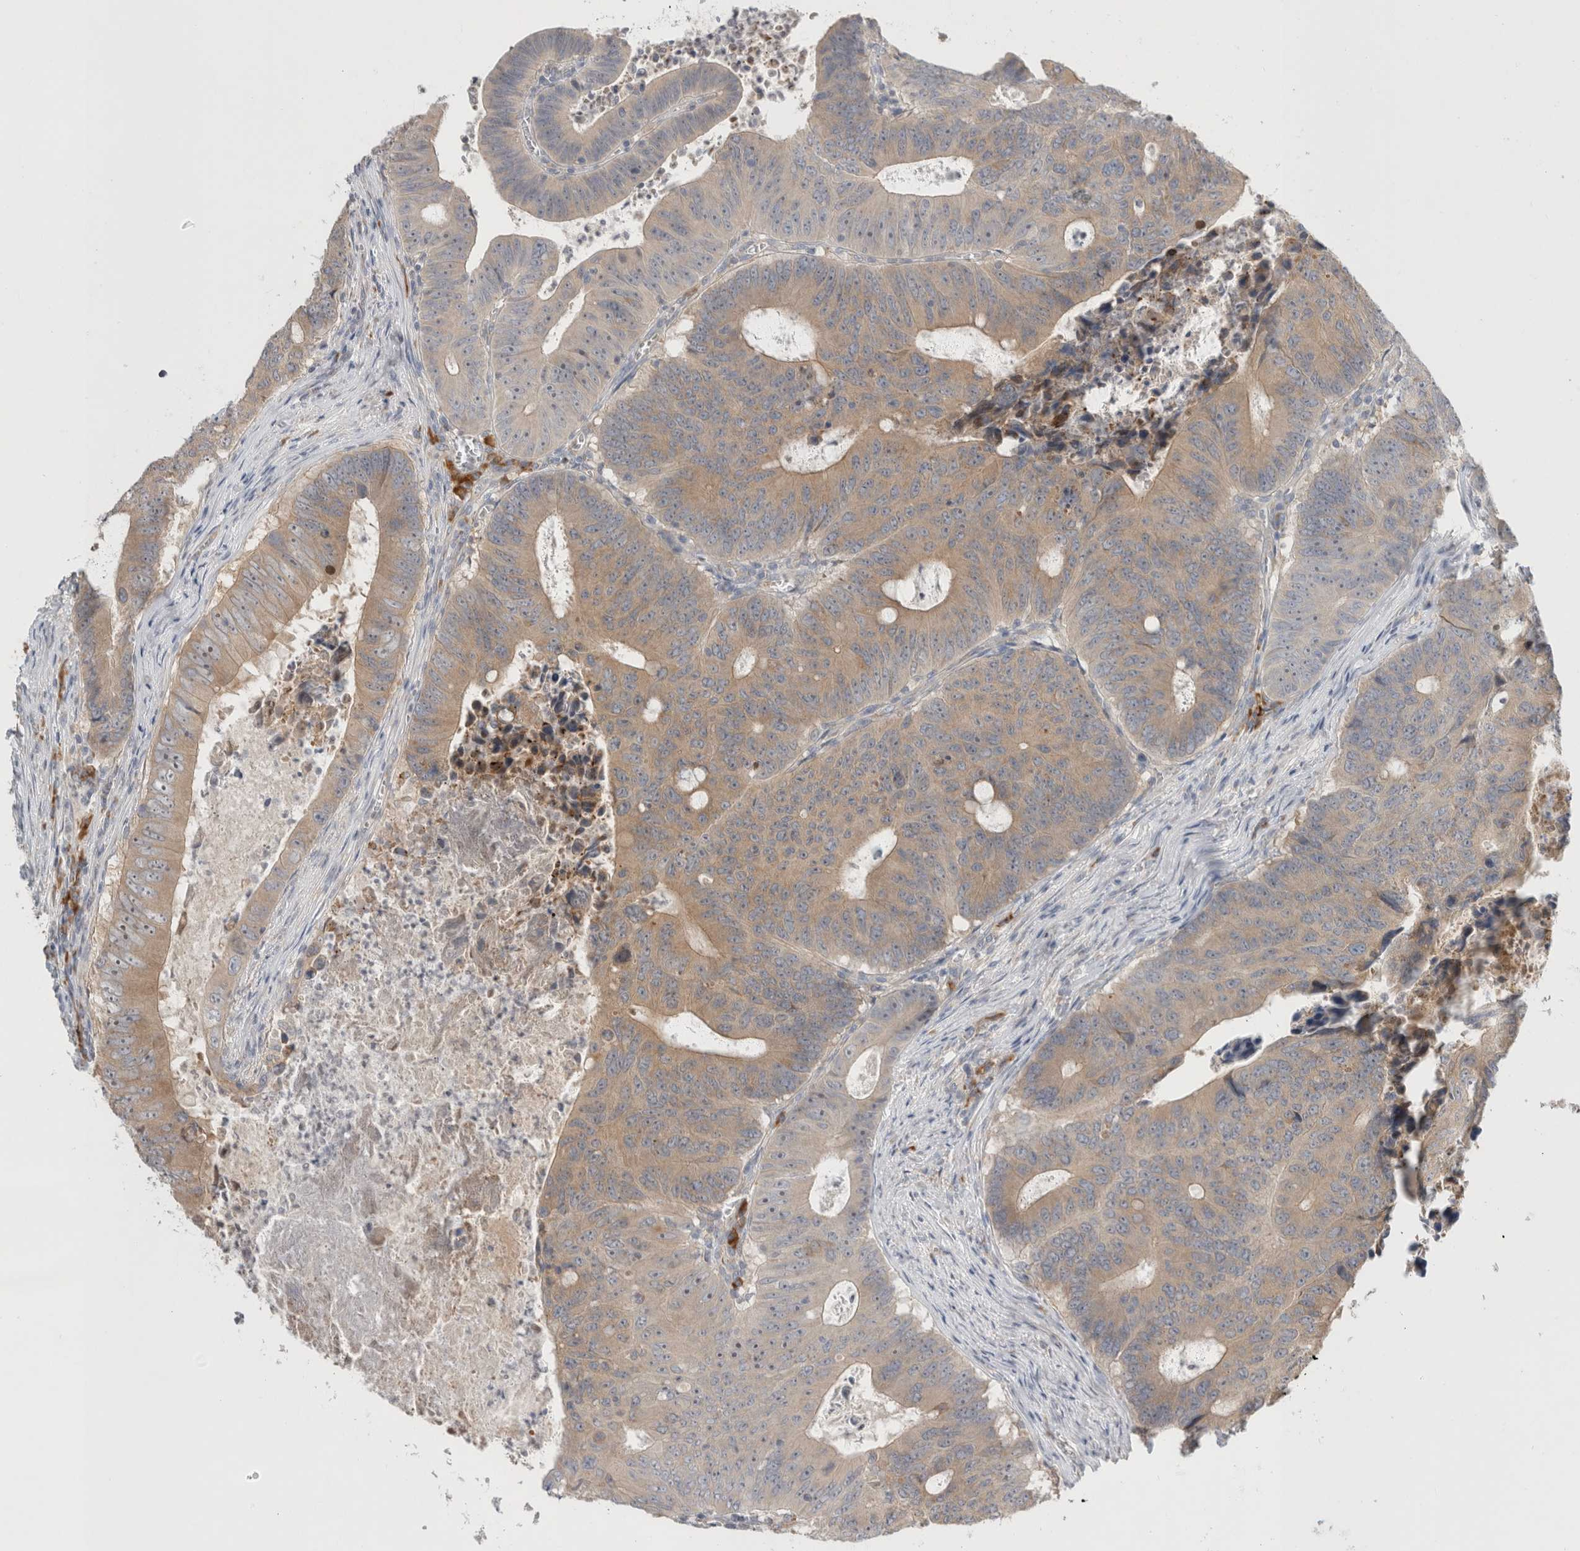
{"staining": {"intensity": "weak", "quantity": ">75%", "location": "cytoplasmic/membranous"}, "tissue": "colorectal cancer", "cell_type": "Tumor cells", "image_type": "cancer", "snomed": [{"axis": "morphology", "description": "Adenocarcinoma, NOS"}, {"axis": "topography", "description": "Colon"}], "caption": "IHC histopathology image of adenocarcinoma (colorectal) stained for a protein (brown), which exhibits low levels of weak cytoplasmic/membranous expression in about >75% of tumor cells.", "gene": "NEDD4L", "patient": {"sex": "male", "age": 87}}